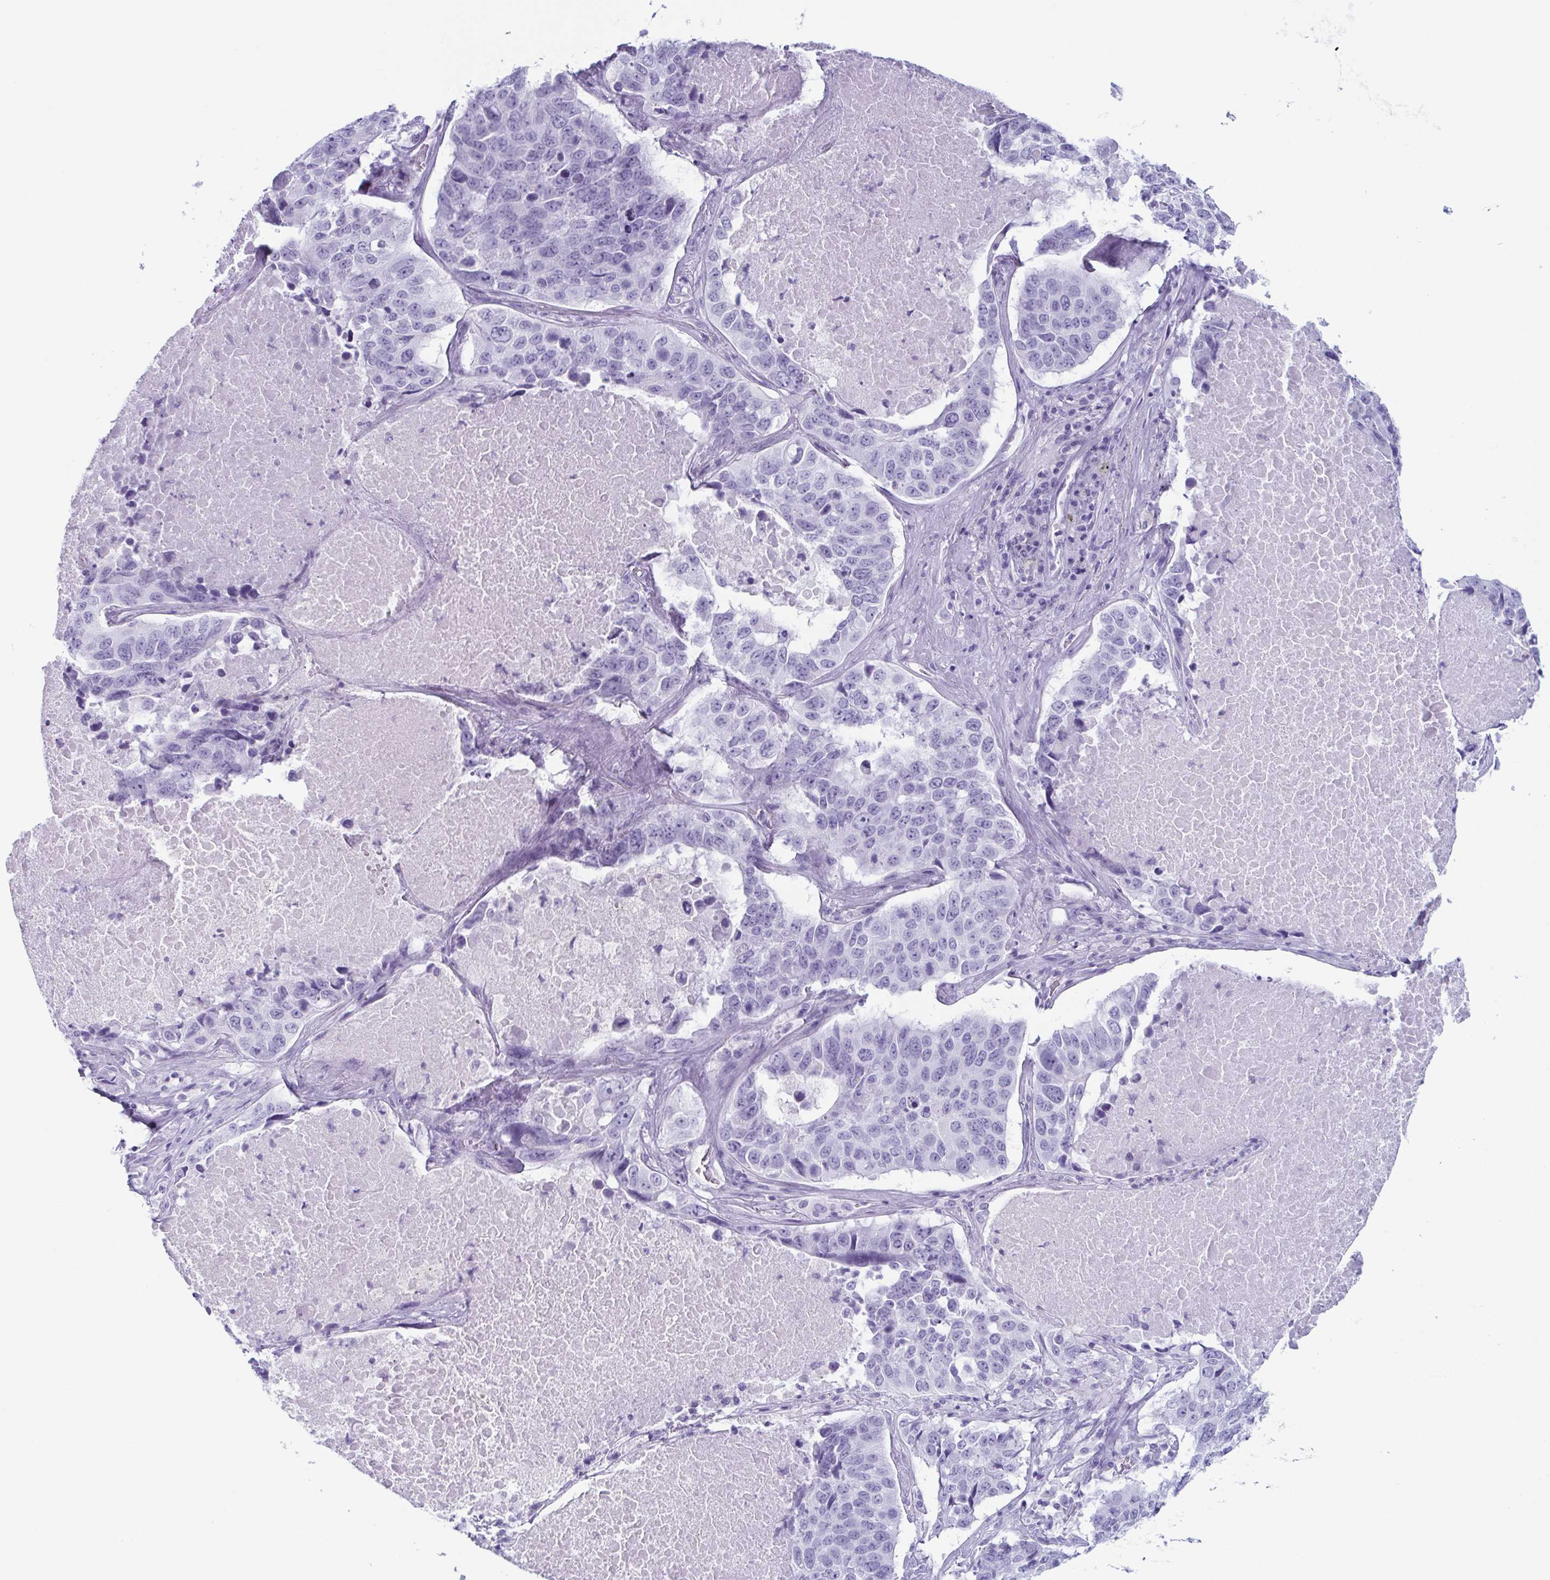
{"staining": {"intensity": "negative", "quantity": "none", "location": "none"}, "tissue": "lung cancer", "cell_type": "Tumor cells", "image_type": "cancer", "snomed": [{"axis": "morphology", "description": "Normal tissue, NOS"}, {"axis": "morphology", "description": "Squamous cell carcinoma, NOS"}, {"axis": "topography", "description": "Bronchus"}, {"axis": "topography", "description": "Lung"}], "caption": "A photomicrograph of squamous cell carcinoma (lung) stained for a protein displays no brown staining in tumor cells.", "gene": "ENKUR", "patient": {"sex": "male", "age": 64}}